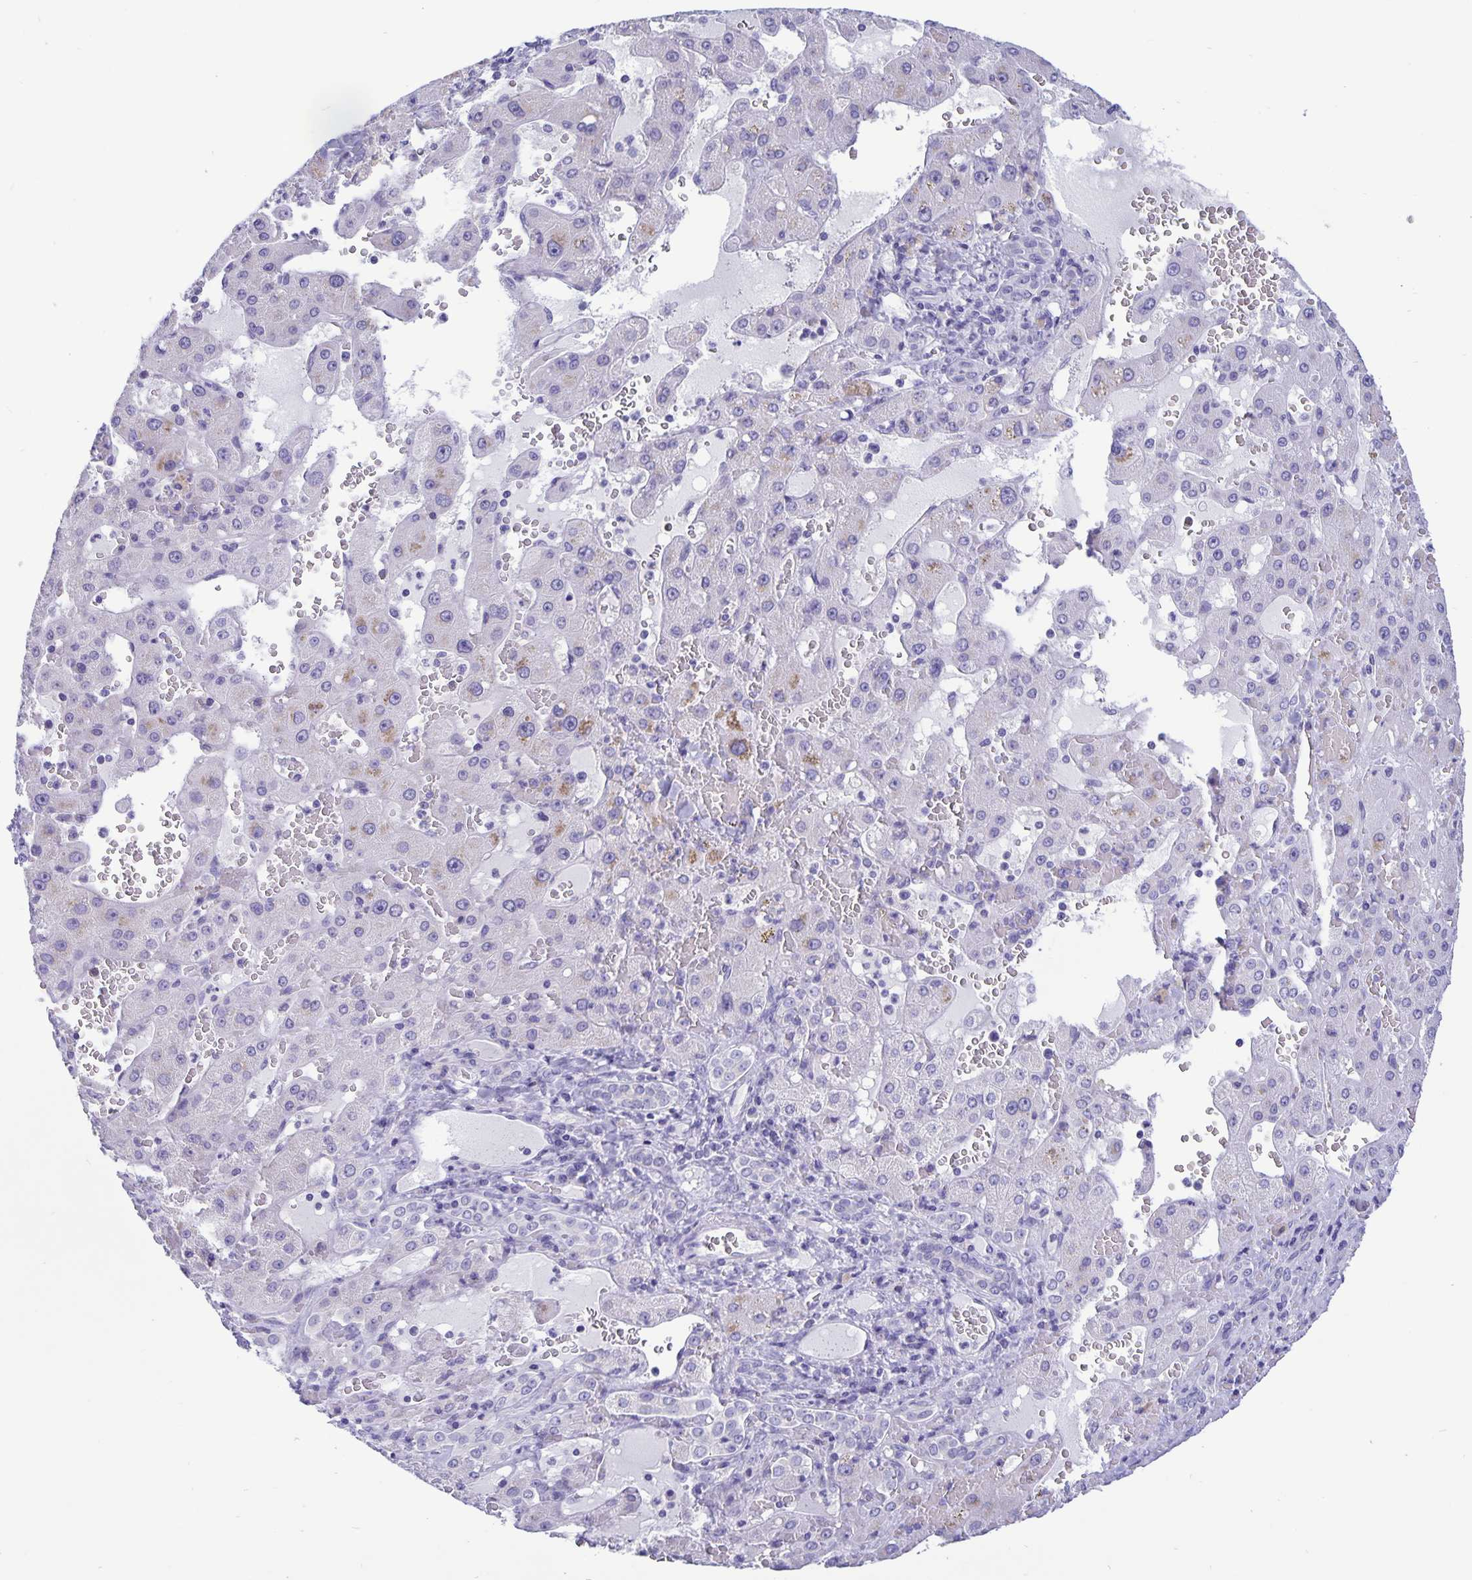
{"staining": {"intensity": "negative", "quantity": "none", "location": "none"}, "tissue": "liver cancer", "cell_type": "Tumor cells", "image_type": "cancer", "snomed": [{"axis": "morphology", "description": "Carcinoma, Hepatocellular, NOS"}, {"axis": "topography", "description": "Liver"}], "caption": "Immunohistochemistry (IHC) of human hepatocellular carcinoma (liver) displays no positivity in tumor cells.", "gene": "ERMN", "patient": {"sex": "female", "age": 73}}